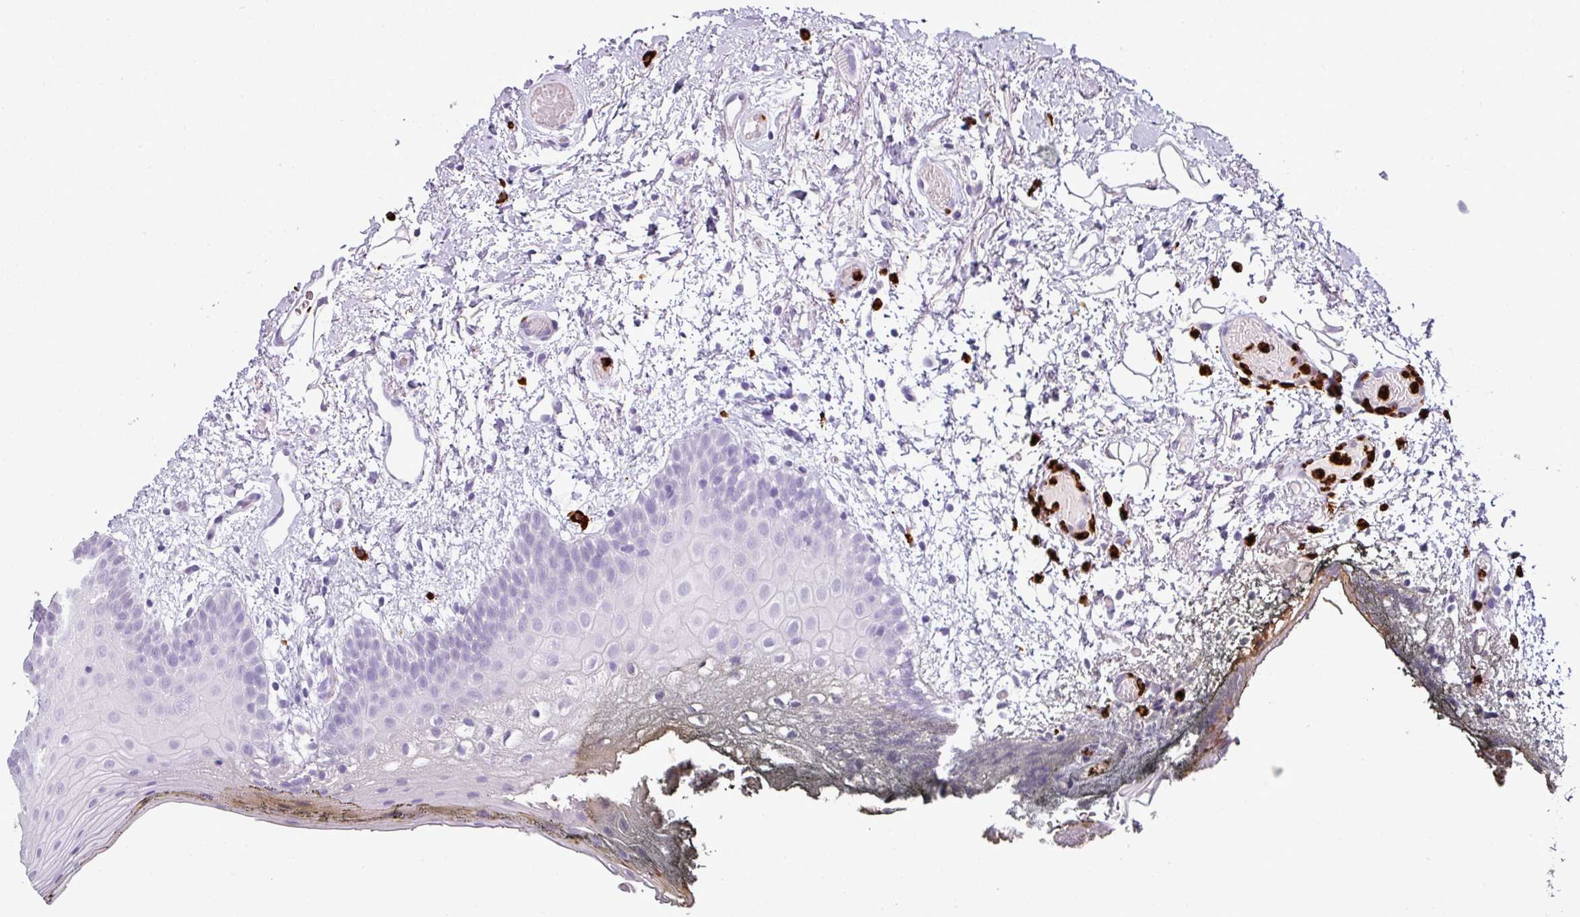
{"staining": {"intensity": "negative", "quantity": "none", "location": "none"}, "tissue": "oral mucosa", "cell_type": "Squamous epithelial cells", "image_type": "normal", "snomed": [{"axis": "morphology", "description": "Normal tissue, NOS"}, {"axis": "morphology", "description": "Squamous cell carcinoma, NOS"}, {"axis": "topography", "description": "Oral tissue"}, {"axis": "topography", "description": "Head-Neck"}], "caption": "IHC histopathology image of benign oral mucosa: oral mucosa stained with DAB reveals no significant protein expression in squamous epithelial cells.", "gene": "CTSG", "patient": {"sex": "female", "age": 81}}